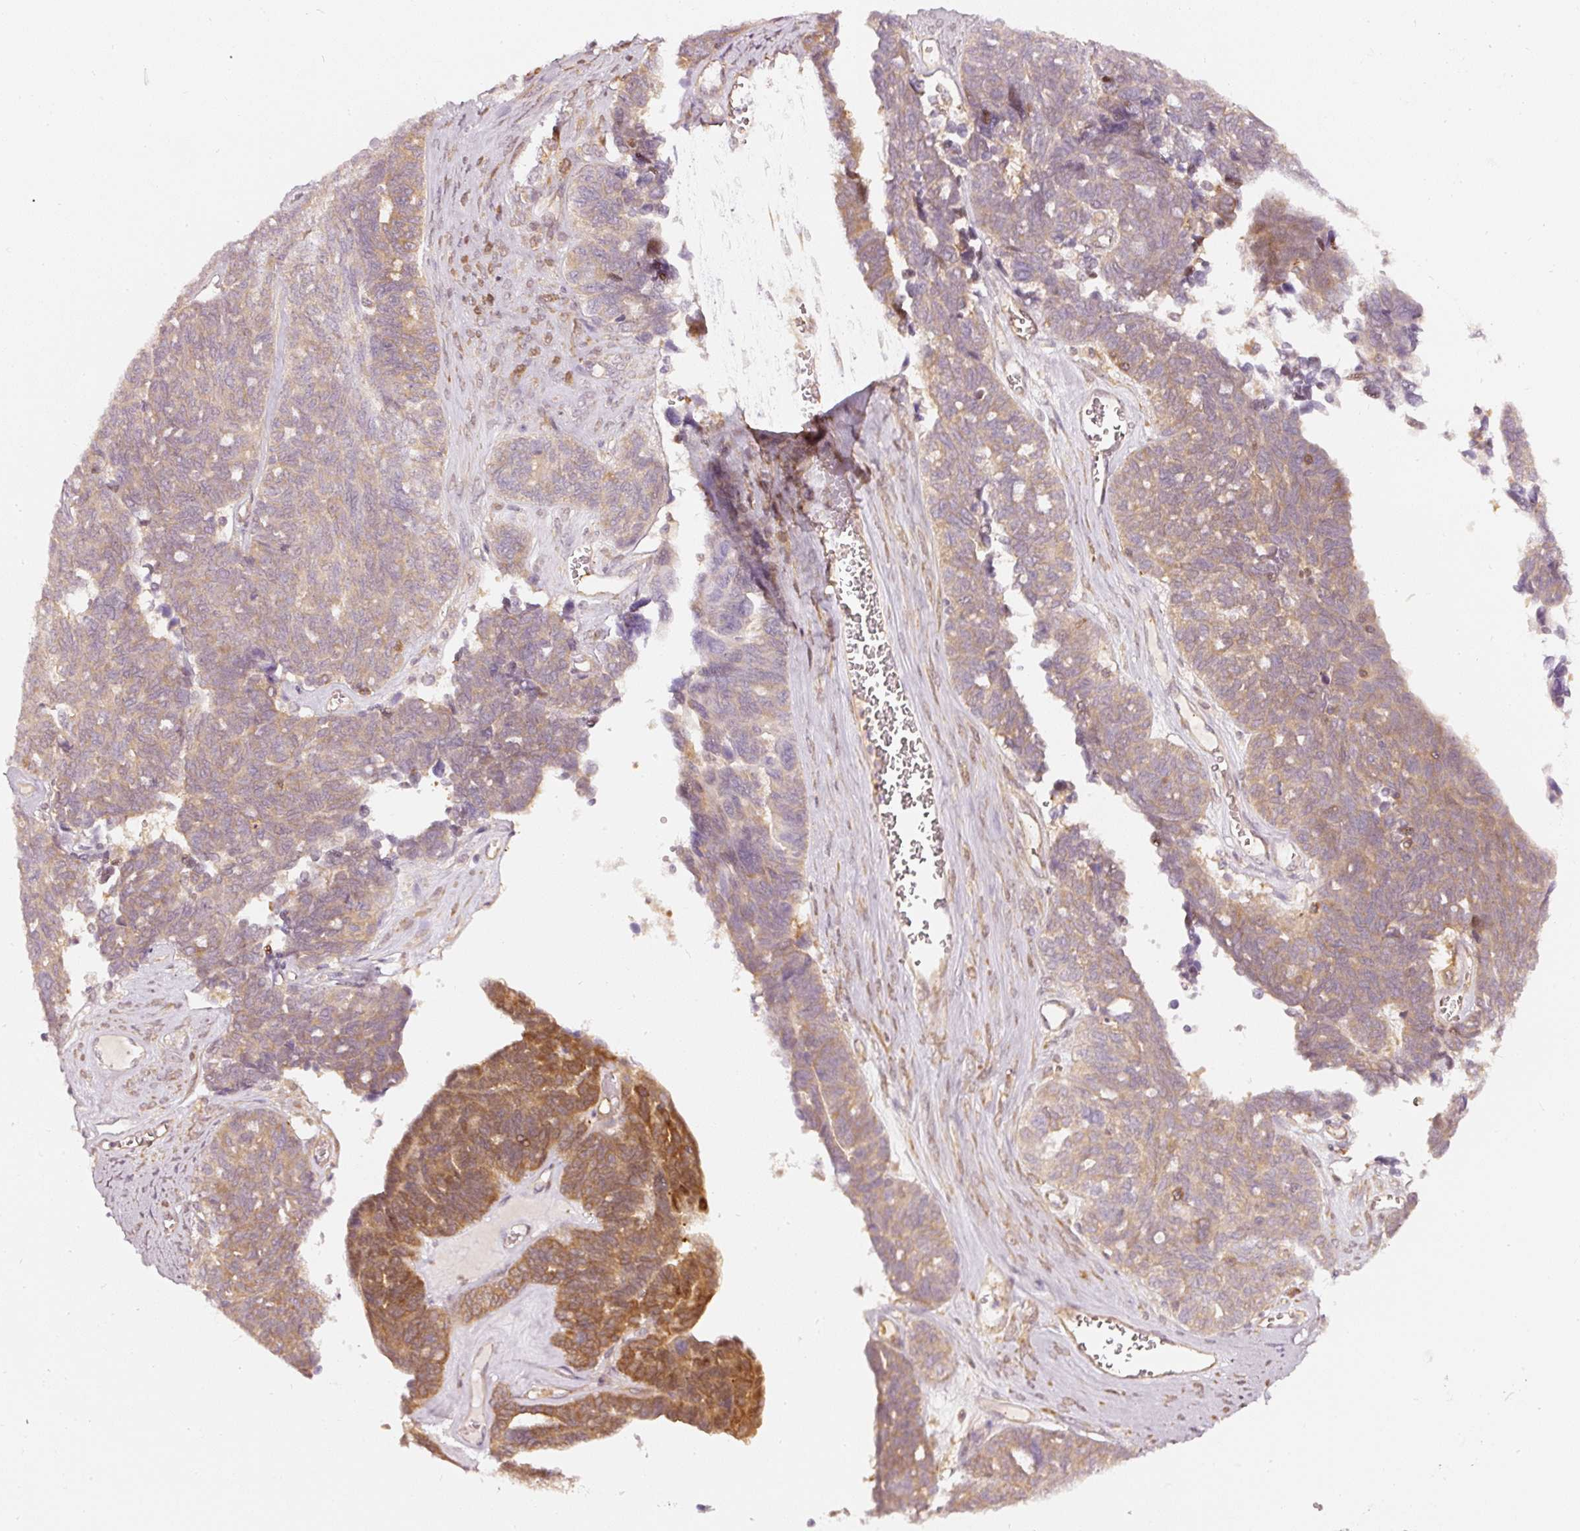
{"staining": {"intensity": "moderate", "quantity": "25%-75%", "location": "cytoplasmic/membranous,nuclear"}, "tissue": "ovarian cancer", "cell_type": "Tumor cells", "image_type": "cancer", "snomed": [{"axis": "morphology", "description": "Cystadenocarcinoma, serous, NOS"}, {"axis": "topography", "description": "Ovary"}], "caption": "Protein expression analysis of serous cystadenocarcinoma (ovarian) demonstrates moderate cytoplasmic/membranous and nuclear staining in approximately 25%-75% of tumor cells.", "gene": "ASMTL", "patient": {"sex": "female", "age": 79}}